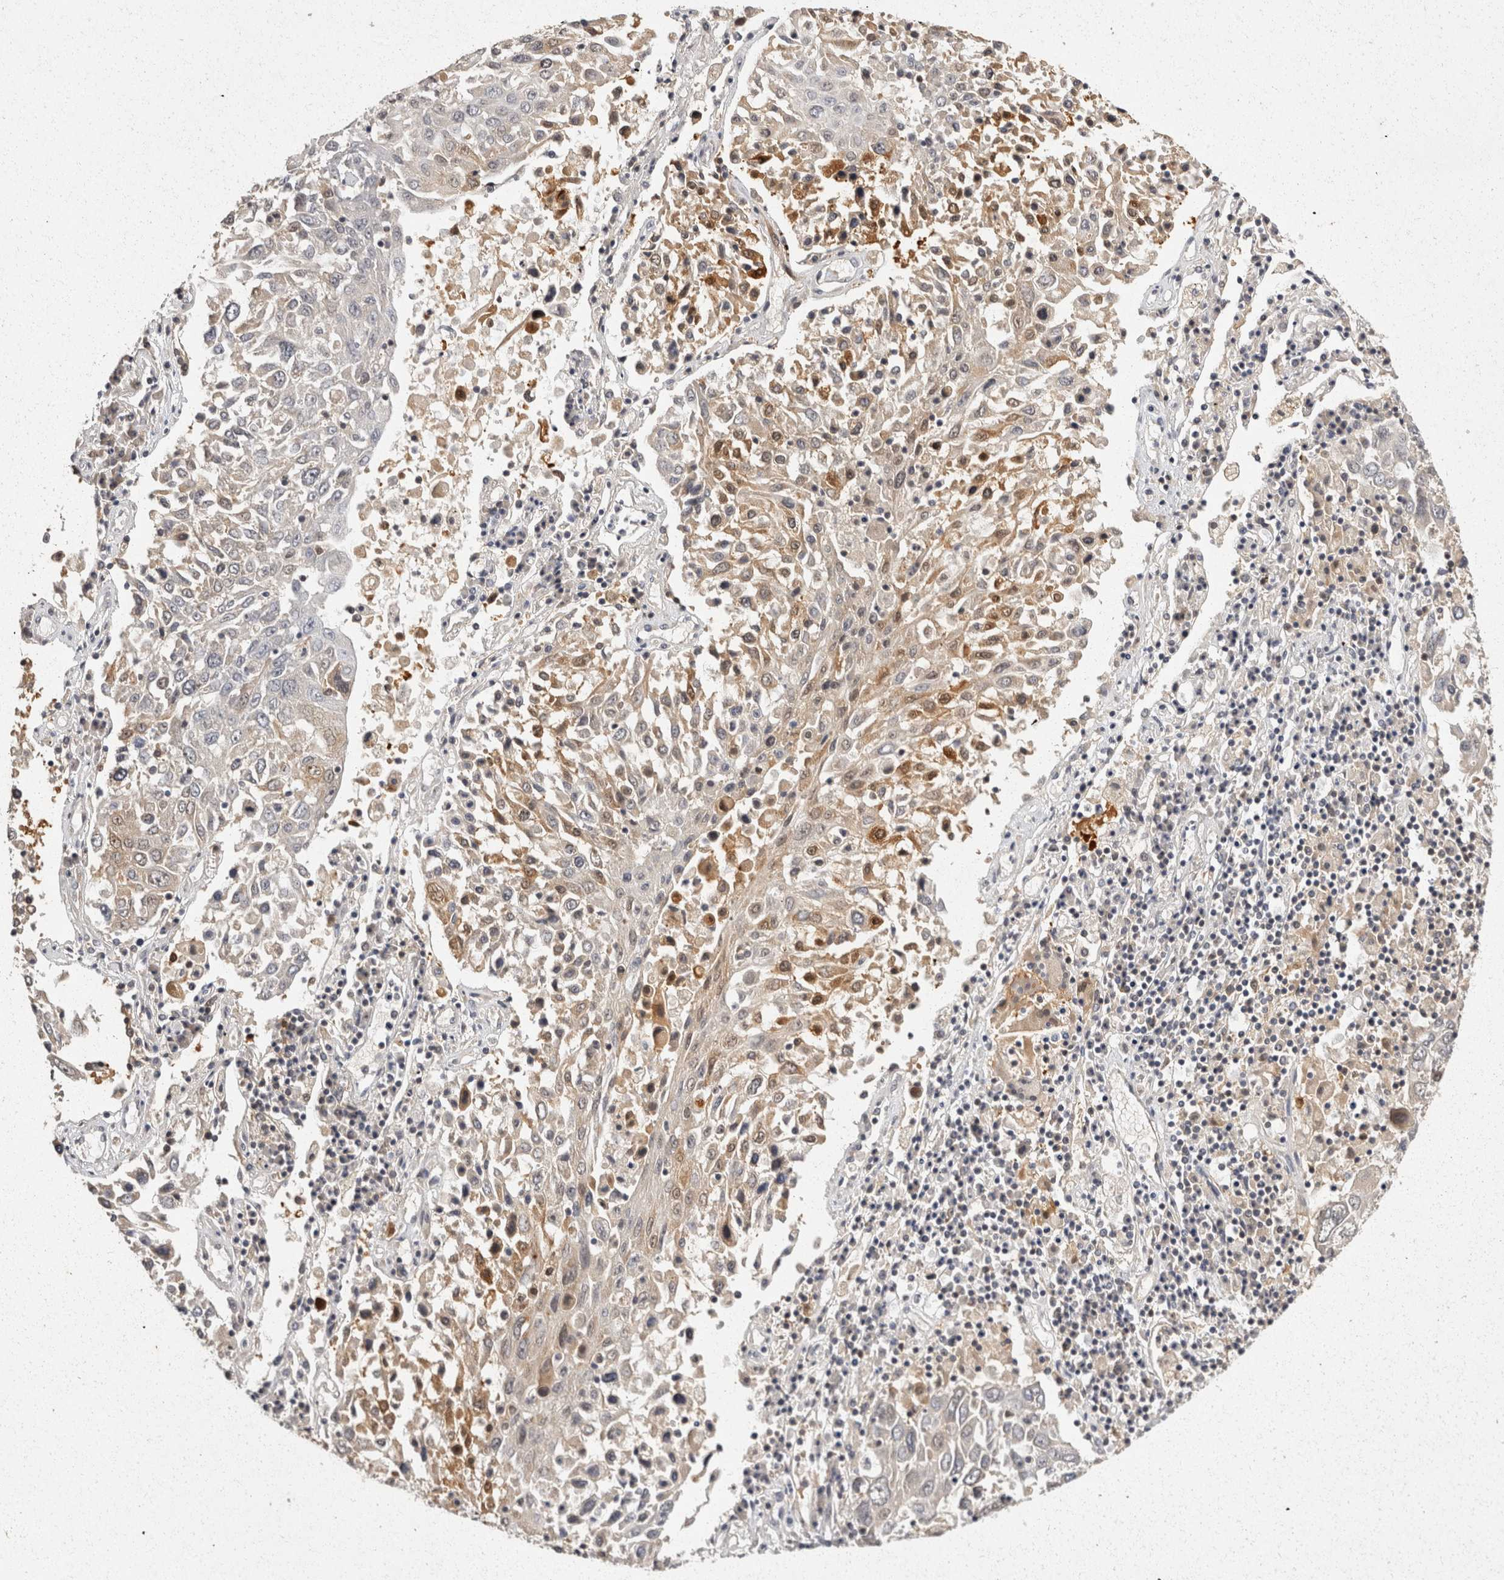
{"staining": {"intensity": "moderate", "quantity": "<25%", "location": "cytoplasmic/membranous,nuclear"}, "tissue": "lung cancer", "cell_type": "Tumor cells", "image_type": "cancer", "snomed": [{"axis": "morphology", "description": "Squamous cell carcinoma, NOS"}, {"axis": "topography", "description": "Lung"}], "caption": "Protein analysis of squamous cell carcinoma (lung) tissue displays moderate cytoplasmic/membranous and nuclear positivity in approximately <25% of tumor cells.", "gene": "ACAT2", "patient": {"sex": "male", "age": 65}}